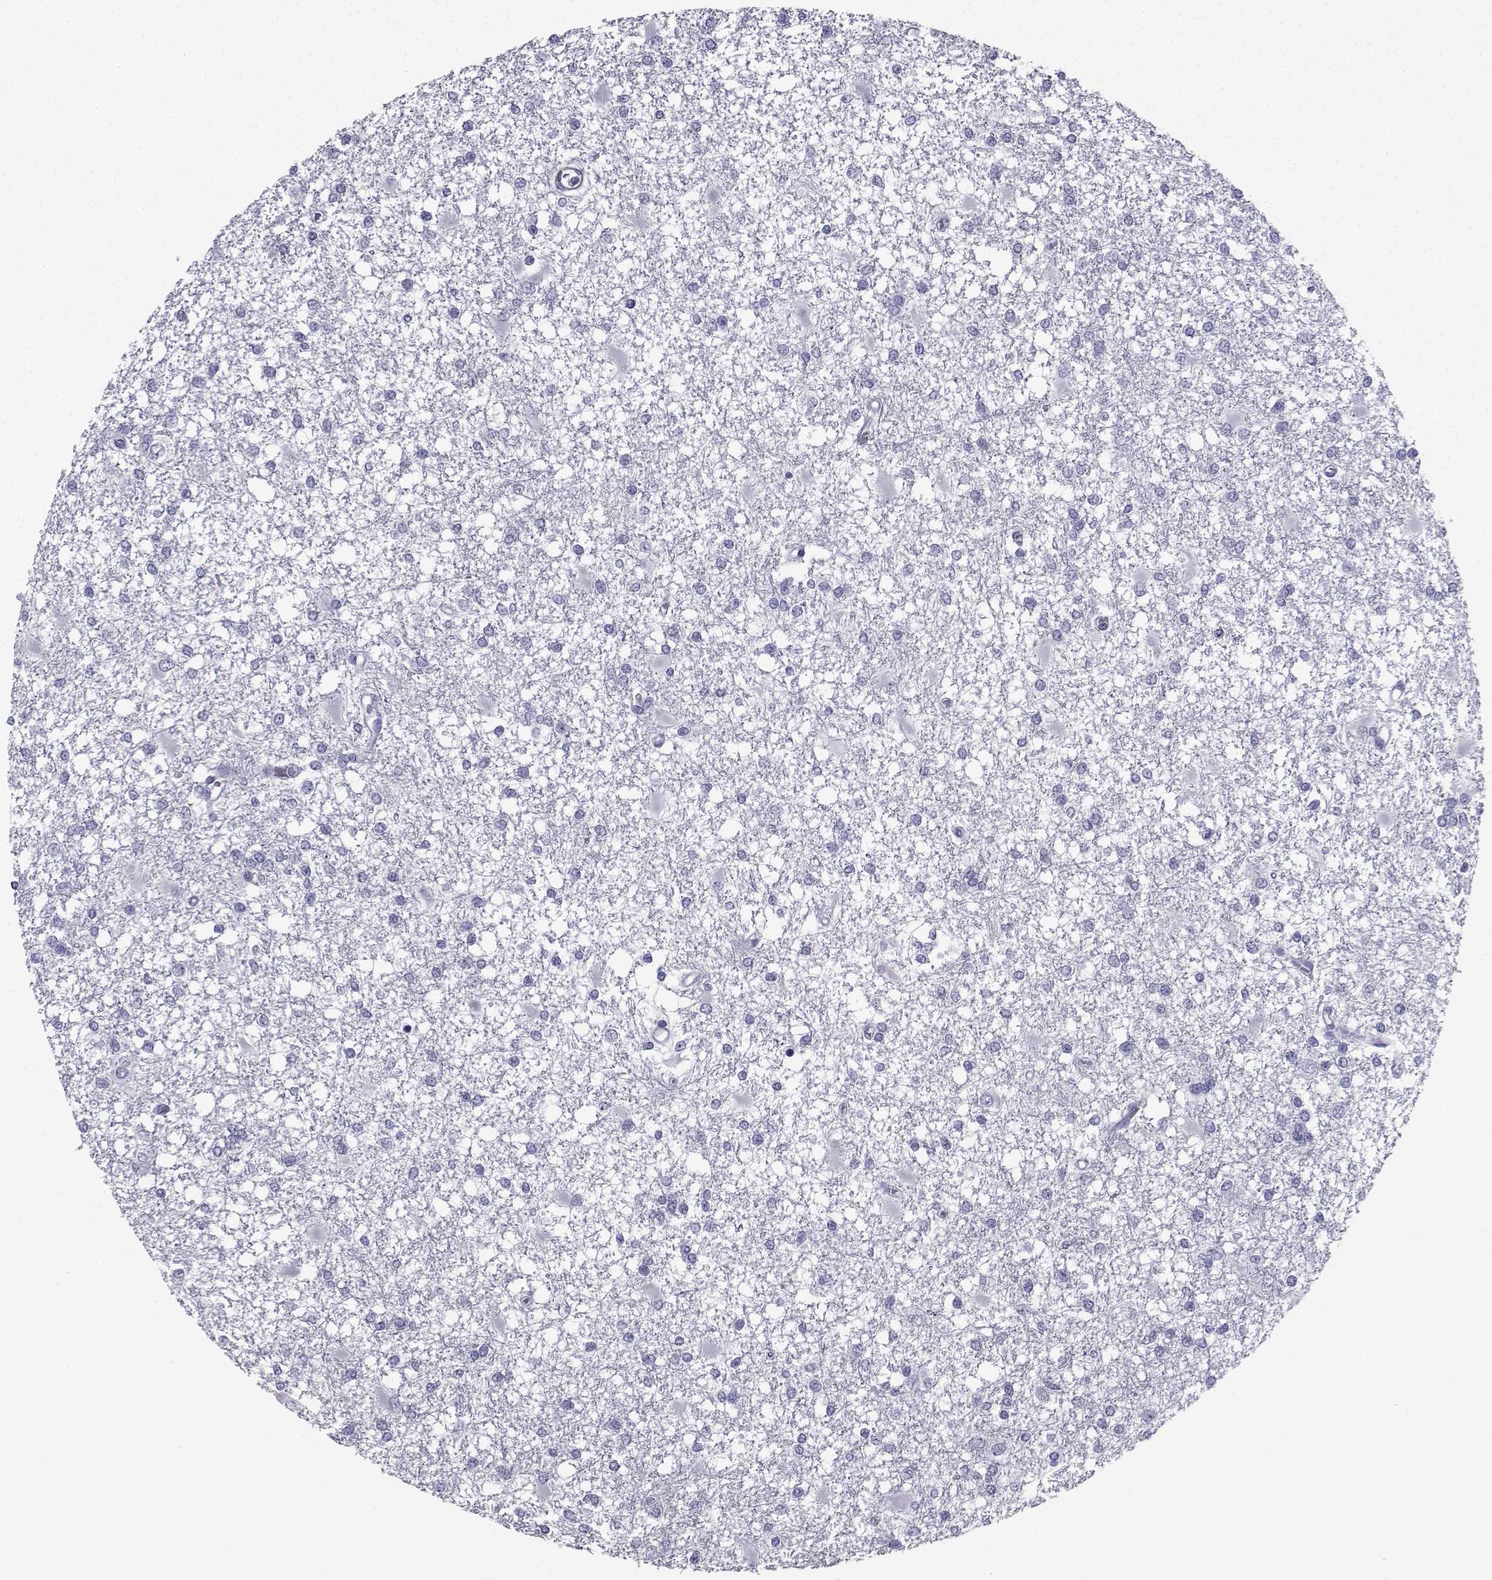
{"staining": {"intensity": "negative", "quantity": "none", "location": "none"}, "tissue": "glioma", "cell_type": "Tumor cells", "image_type": "cancer", "snomed": [{"axis": "morphology", "description": "Glioma, malignant, High grade"}, {"axis": "topography", "description": "Cerebral cortex"}], "caption": "Tumor cells are negative for brown protein staining in glioma.", "gene": "SPANXD", "patient": {"sex": "male", "age": 79}}